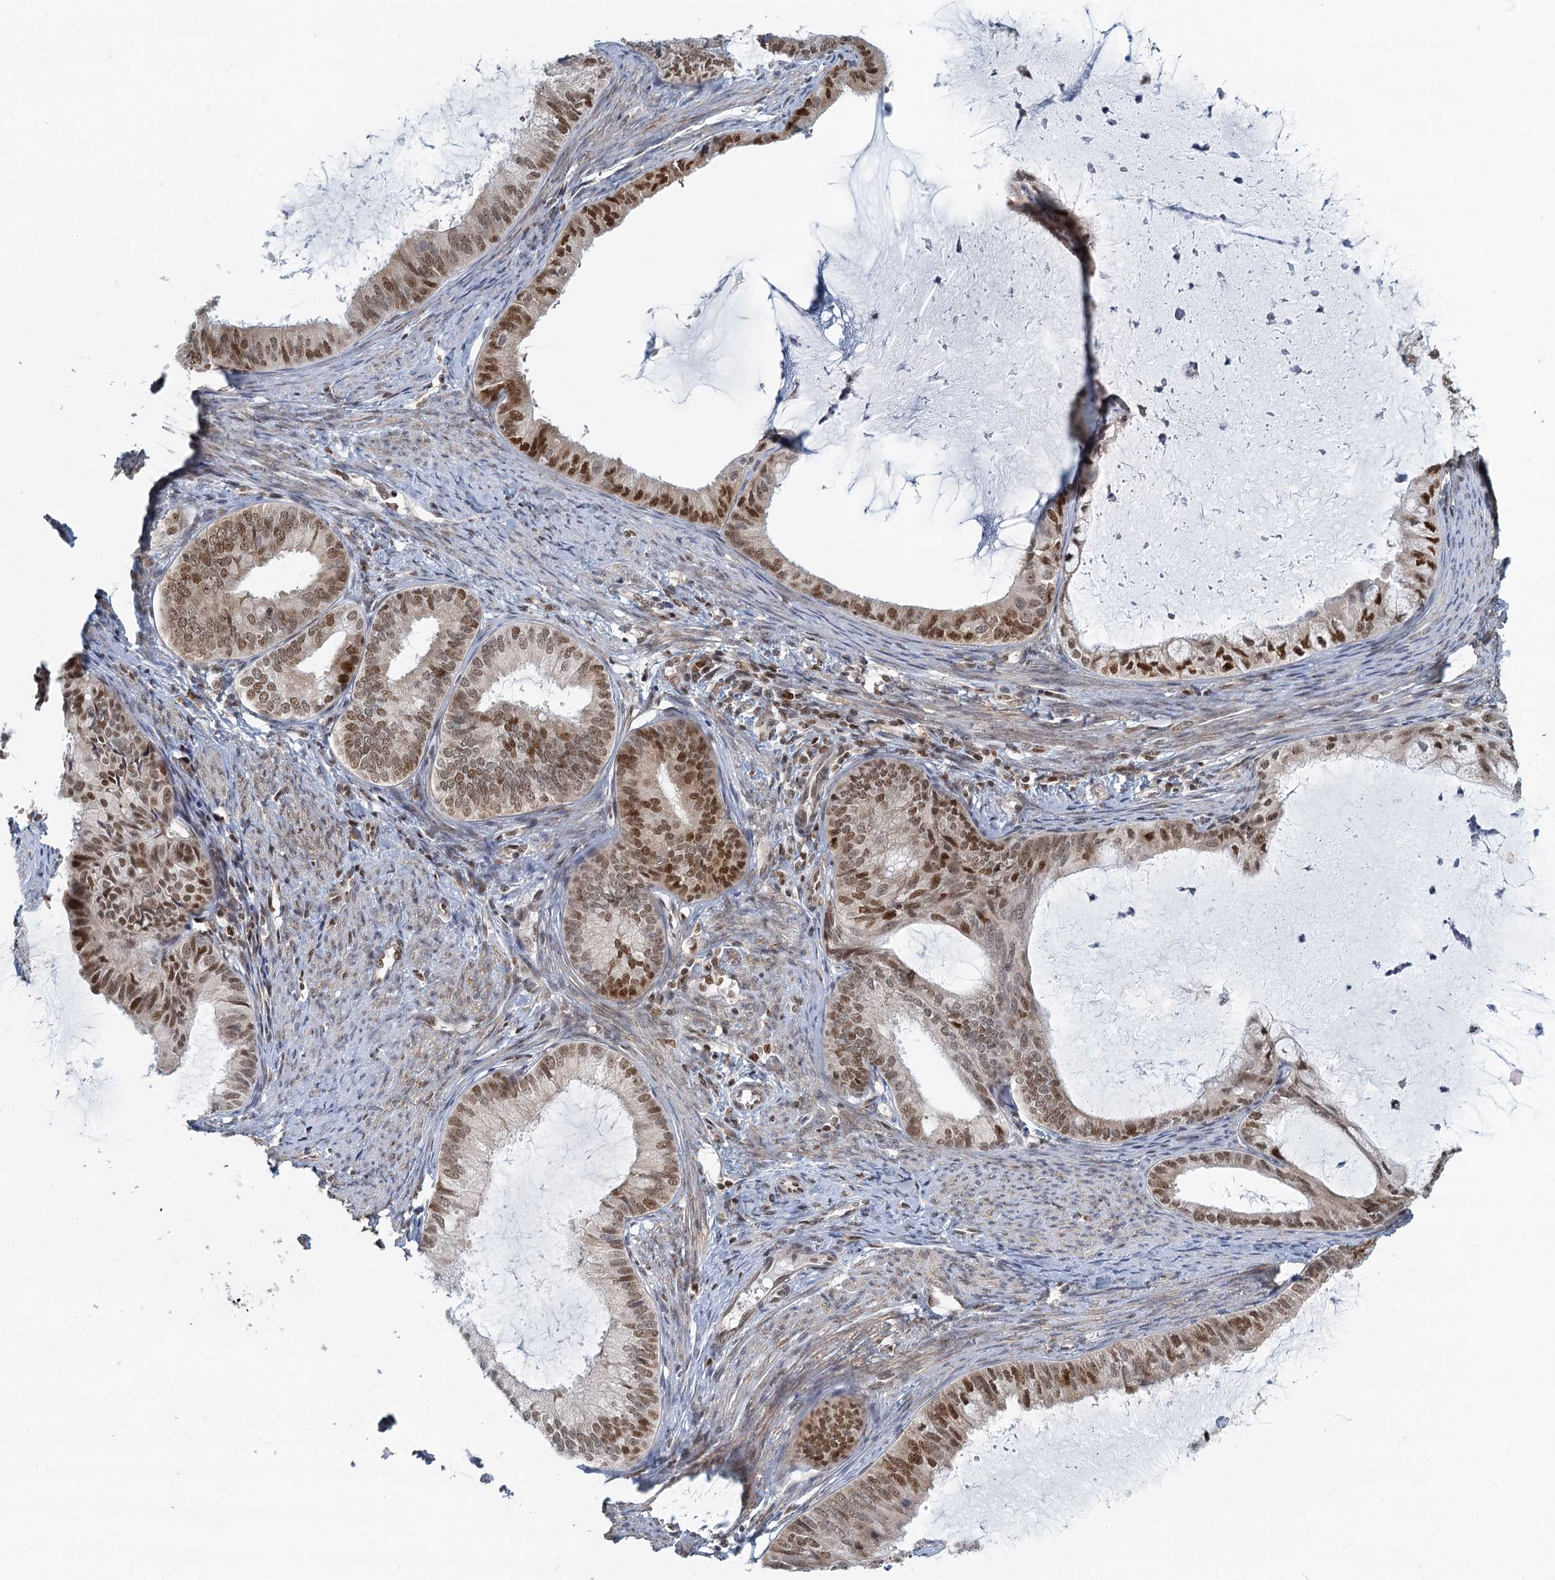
{"staining": {"intensity": "strong", "quantity": "25%-75%", "location": "nuclear"}, "tissue": "endometrial cancer", "cell_type": "Tumor cells", "image_type": "cancer", "snomed": [{"axis": "morphology", "description": "Adenocarcinoma, NOS"}, {"axis": "topography", "description": "Endometrium"}], "caption": "Immunohistochemical staining of human adenocarcinoma (endometrial) demonstrates high levels of strong nuclear protein staining in approximately 25%-75% of tumor cells. The protein is shown in brown color, while the nuclei are stained blue.", "gene": "GPATCH11", "patient": {"sex": "female", "age": 86}}